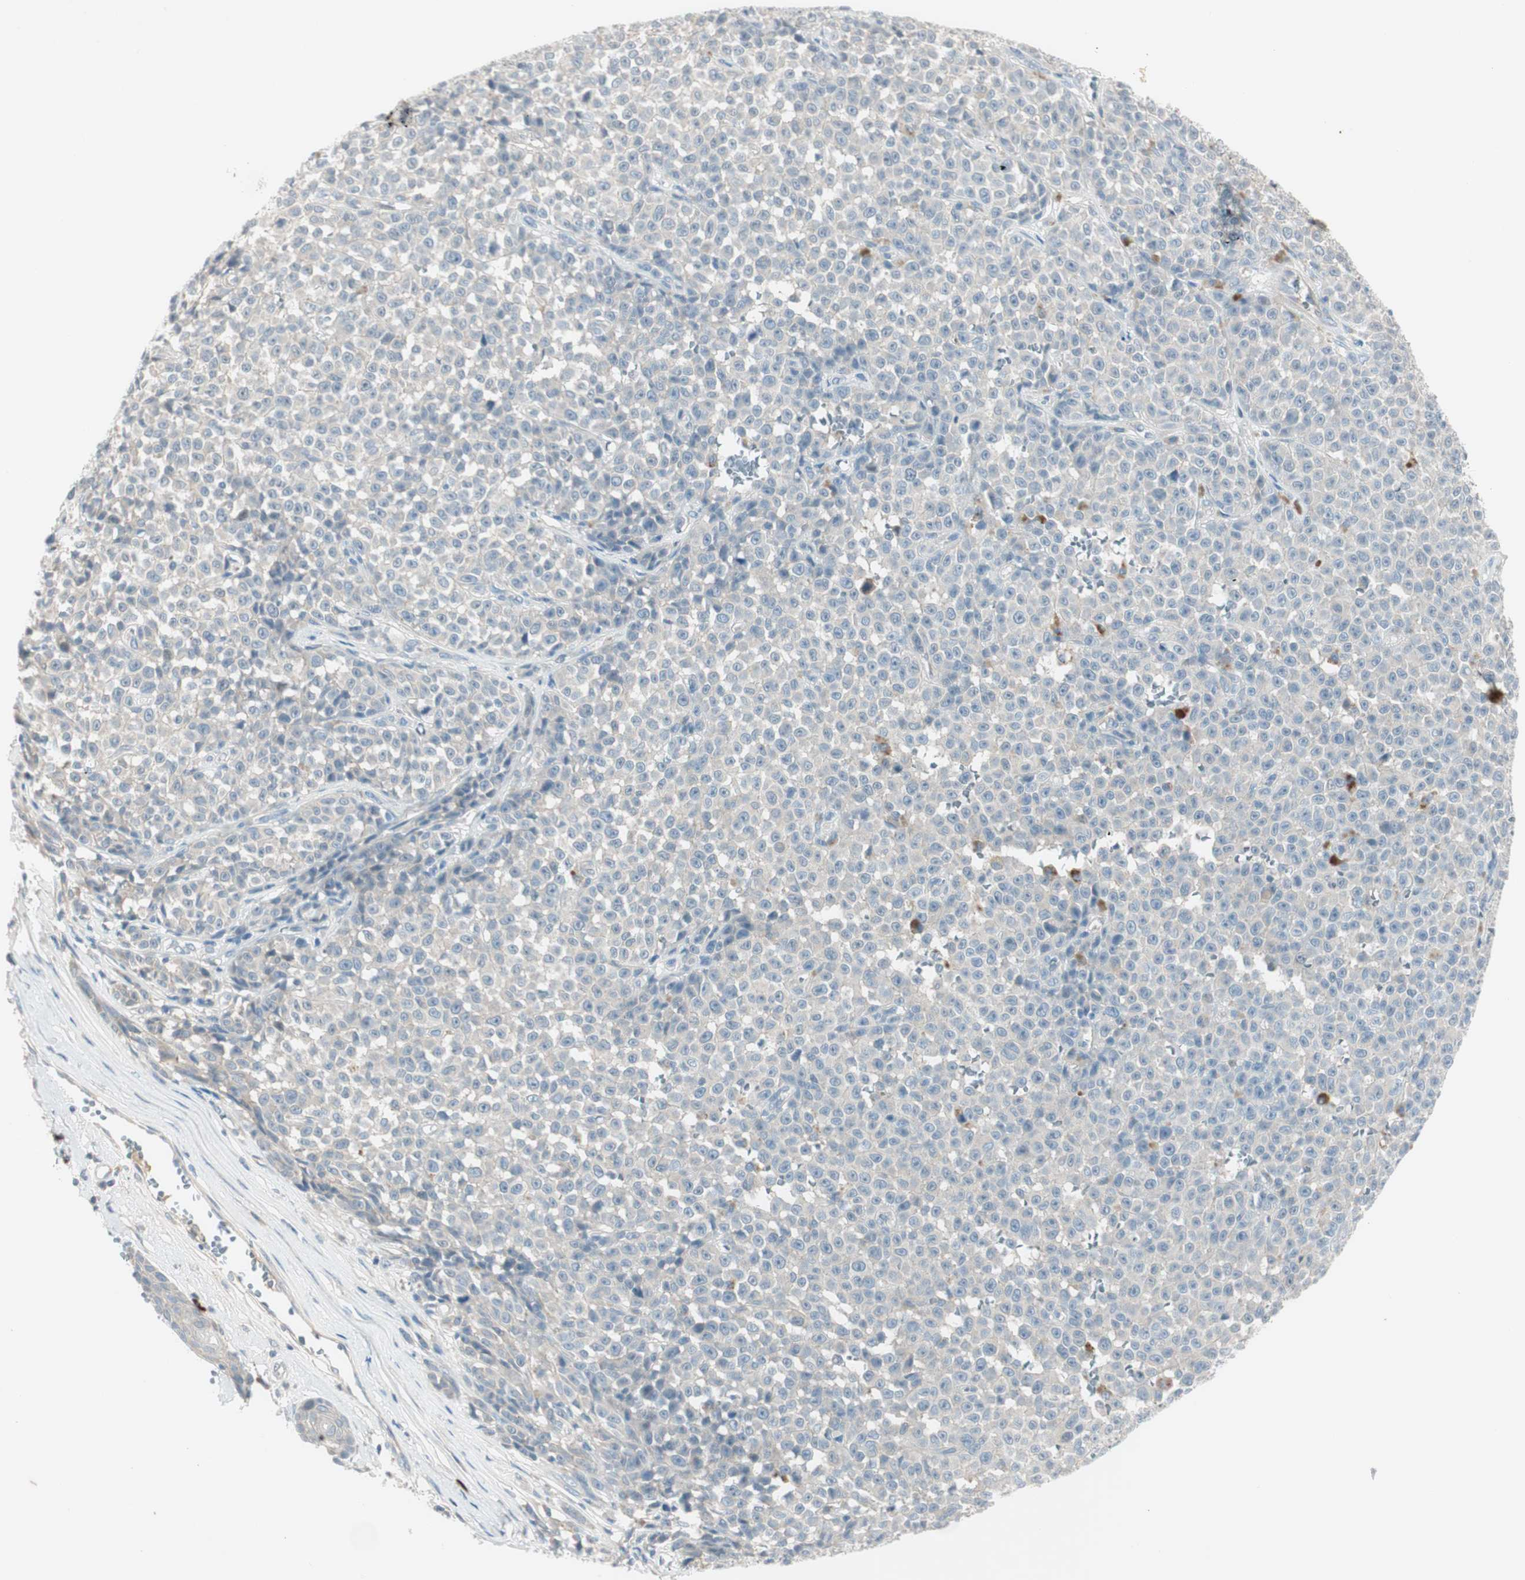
{"staining": {"intensity": "moderate", "quantity": "<25%", "location": "cytoplasmic/membranous"}, "tissue": "melanoma", "cell_type": "Tumor cells", "image_type": "cancer", "snomed": [{"axis": "morphology", "description": "Malignant melanoma, NOS"}, {"axis": "topography", "description": "Skin"}], "caption": "Immunohistochemistry (IHC) photomicrograph of neoplastic tissue: malignant melanoma stained using immunohistochemistry (IHC) demonstrates low levels of moderate protein expression localized specifically in the cytoplasmic/membranous of tumor cells, appearing as a cytoplasmic/membranous brown color.", "gene": "MAPRE3", "patient": {"sex": "female", "age": 82}}